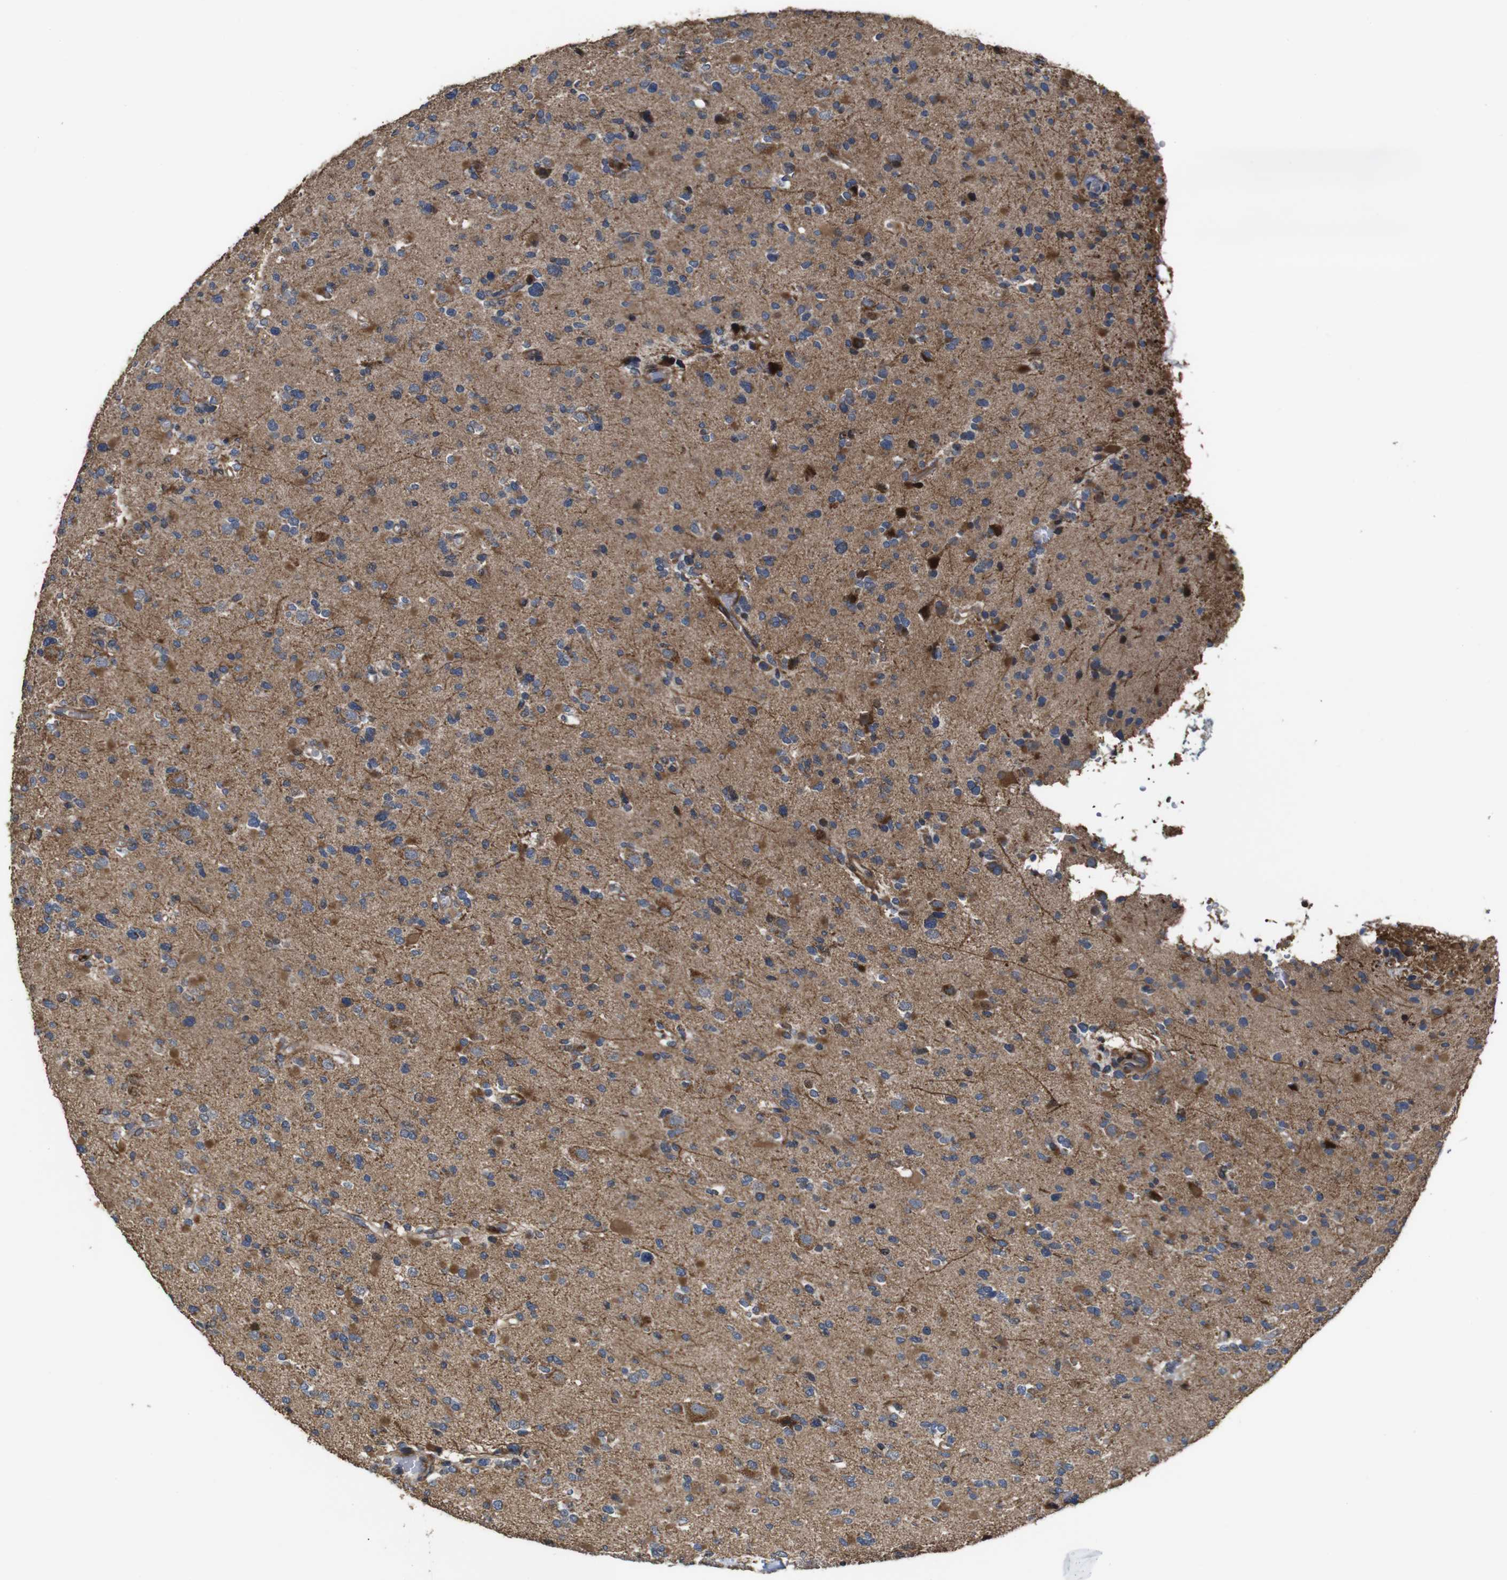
{"staining": {"intensity": "moderate", "quantity": "25%-75%", "location": "cytoplasmic/membranous"}, "tissue": "glioma", "cell_type": "Tumor cells", "image_type": "cancer", "snomed": [{"axis": "morphology", "description": "Glioma, malignant, Low grade"}, {"axis": "topography", "description": "Brain"}], "caption": "Brown immunohistochemical staining in malignant low-grade glioma shows moderate cytoplasmic/membranous staining in approximately 25%-75% of tumor cells.", "gene": "SNN", "patient": {"sex": "female", "age": 22}}